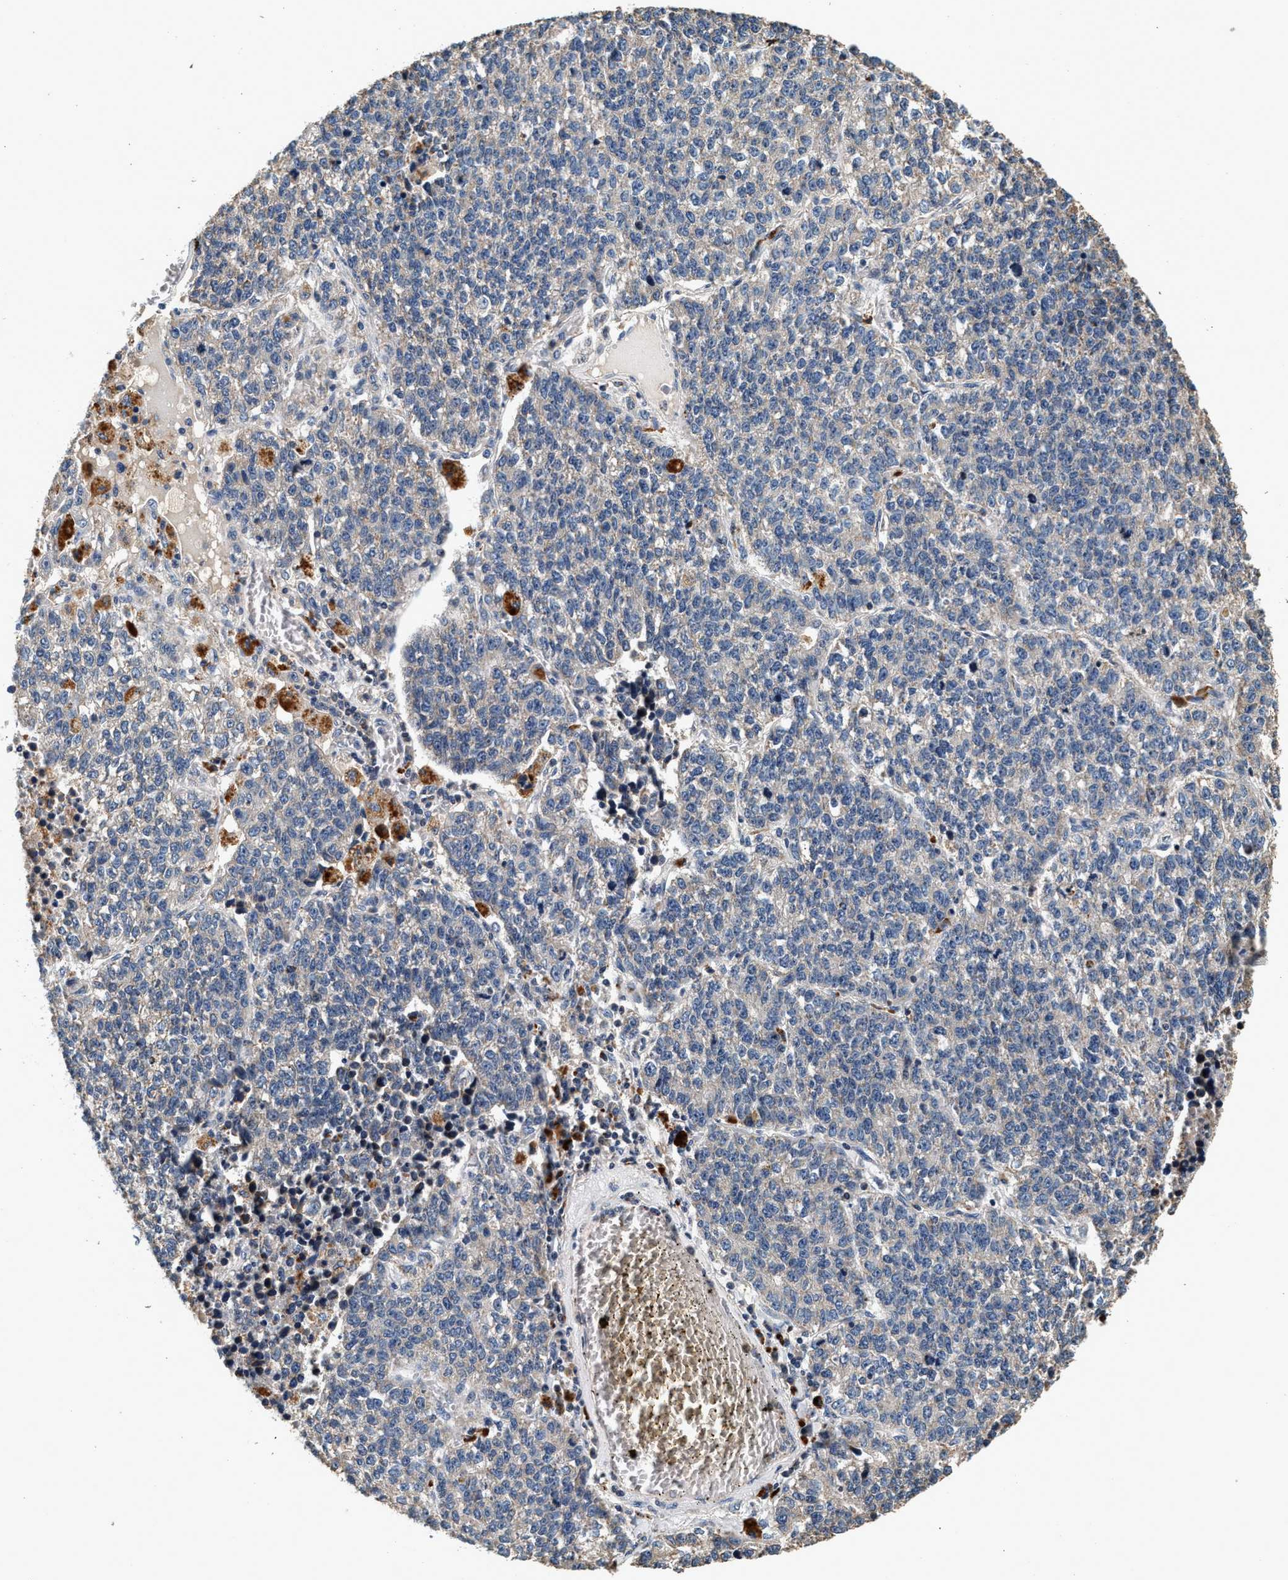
{"staining": {"intensity": "negative", "quantity": "none", "location": "none"}, "tissue": "lung cancer", "cell_type": "Tumor cells", "image_type": "cancer", "snomed": [{"axis": "morphology", "description": "Adenocarcinoma, NOS"}, {"axis": "topography", "description": "Lung"}], "caption": "Tumor cells show no significant protein positivity in lung cancer. (Stains: DAB immunohistochemistry with hematoxylin counter stain, Microscopy: brightfield microscopy at high magnification).", "gene": "PTGR3", "patient": {"sex": "male", "age": 49}}